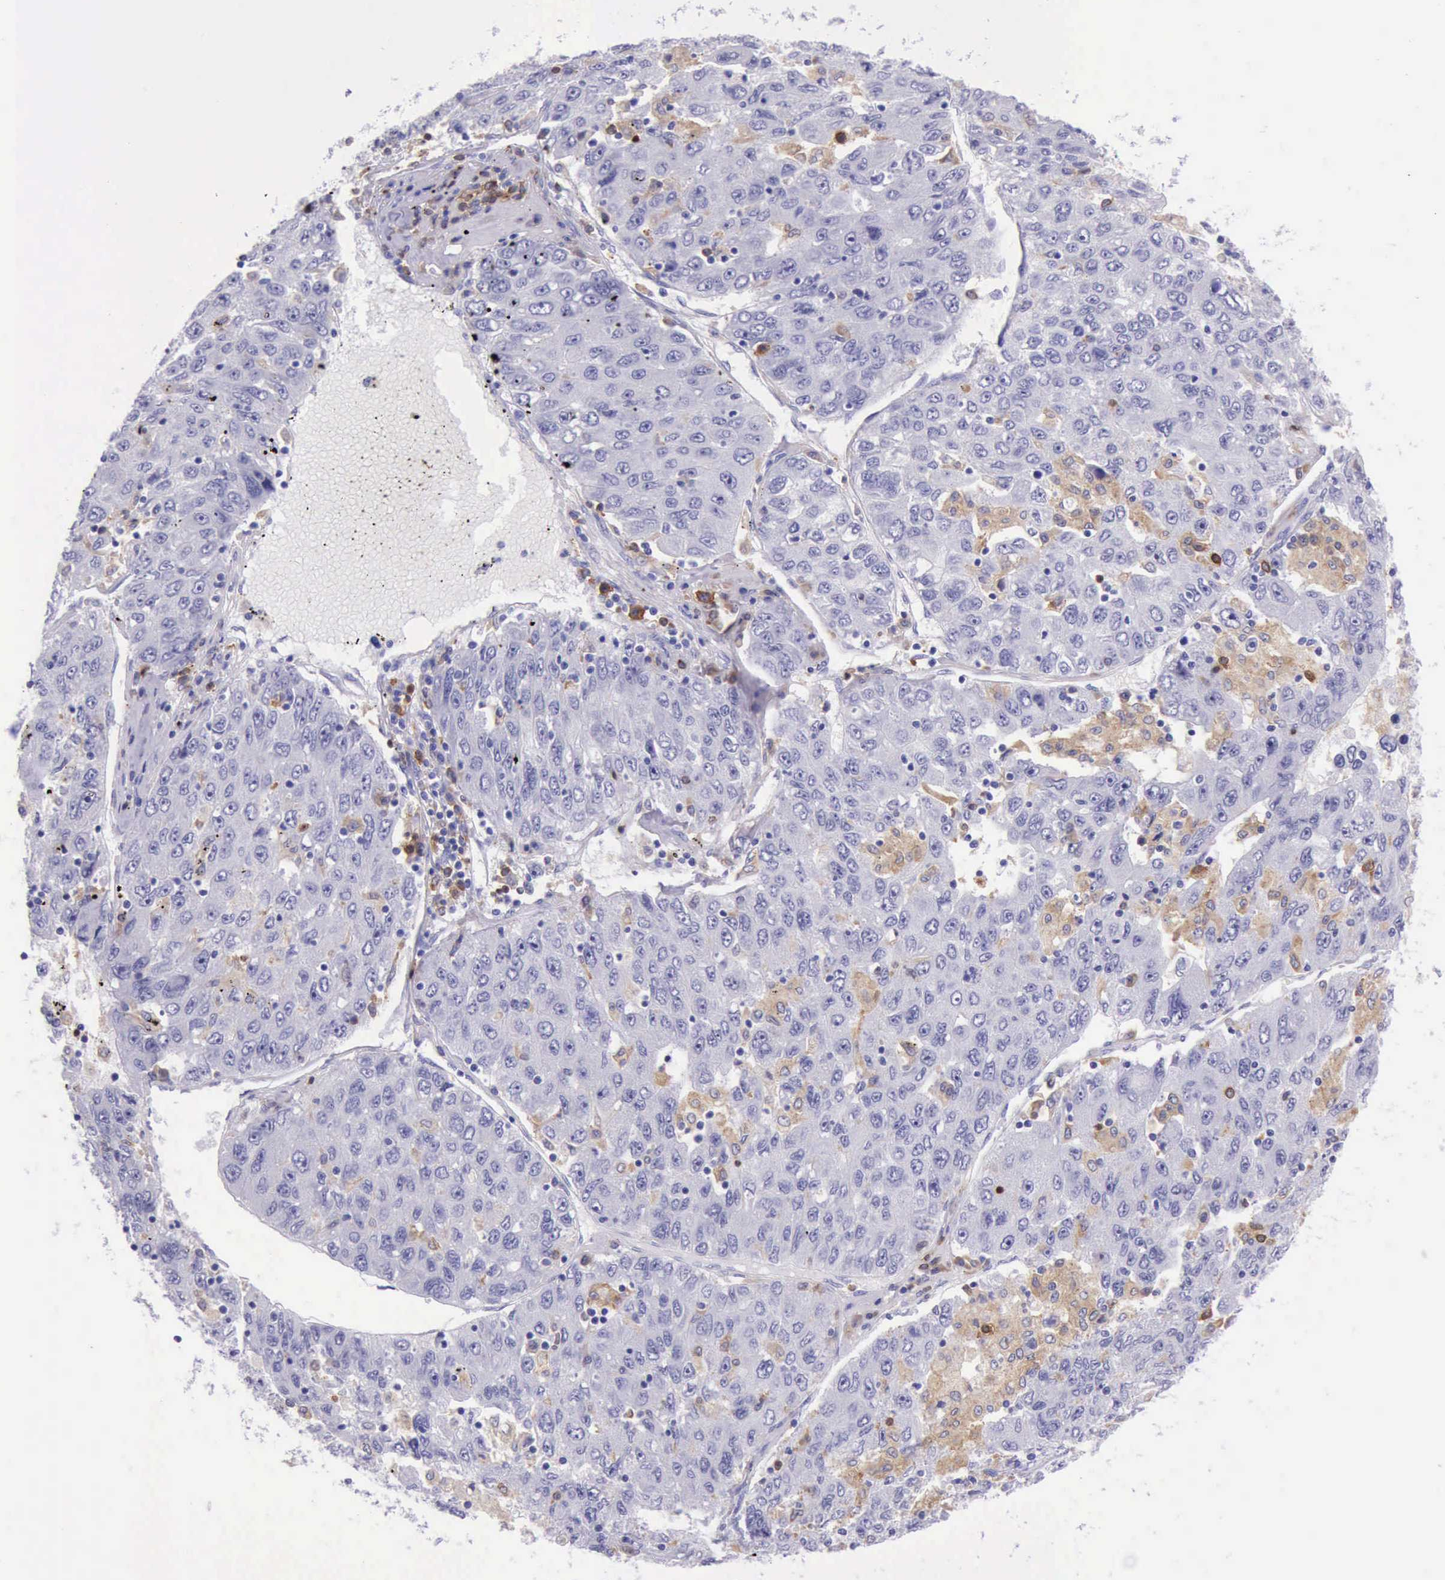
{"staining": {"intensity": "negative", "quantity": "none", "location": "none"}, "tissue": "liver cancer", "cell_type": "Tumor cells", "image_type": "cancer", "snomed": [{"axis": "morphology", "description": "Carcinoma, Hepatocellular, NOS"}, {"axis": "topography", "description": "Liver"}], "caption": "Immunohistochemistry (IHC) of human liver hepatocellular carcinoma shows no staining in tumor cells.", "gene": "BTK", "patient": {"sex": "male", "age": 49}}